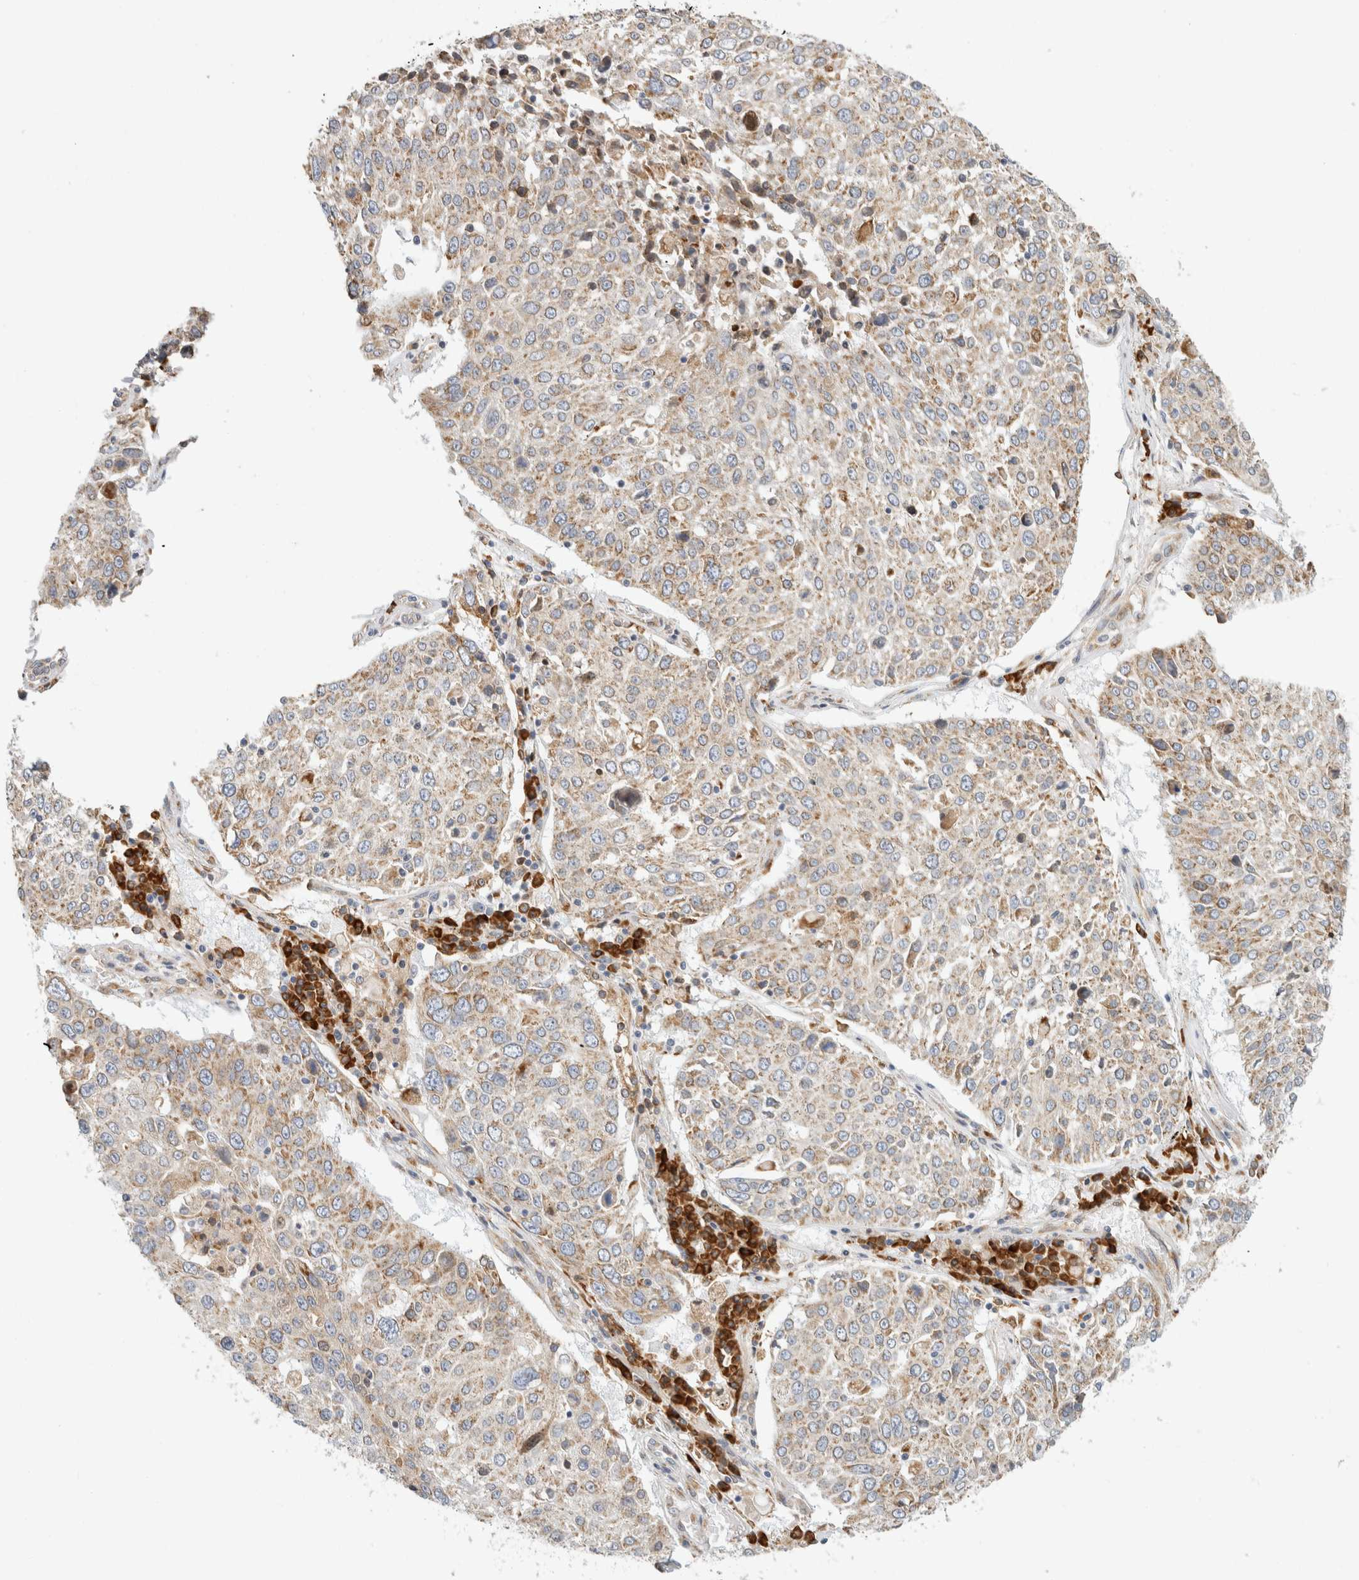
{"staining": {"intensity": "weak", "quantity": ">75%", "location": "cytoplasmic/membranous"}, "tissue": "lung cancer", "cell_type": "Tumor cells", "image_type": "cancer", "snomed": [{"axis": "morphology", "description": "Squamous cell carcinoma, NOS"}, {"axis": "topography", "description": "Lung"}], "caption": "Immunohistochemistry photomicrograph of neoplastic tissue: lung cancer (squamous cell carcinoma) stained using immunohistochemistry (IHC) displays low levels of weak protein expression localized specifically in the cytoplasmic/membranous of tumor cells, appearing as a cytoplasmic/membranous brown color.", "gene": "RPN2", "patient": {"sex": "male", "age": 65}}